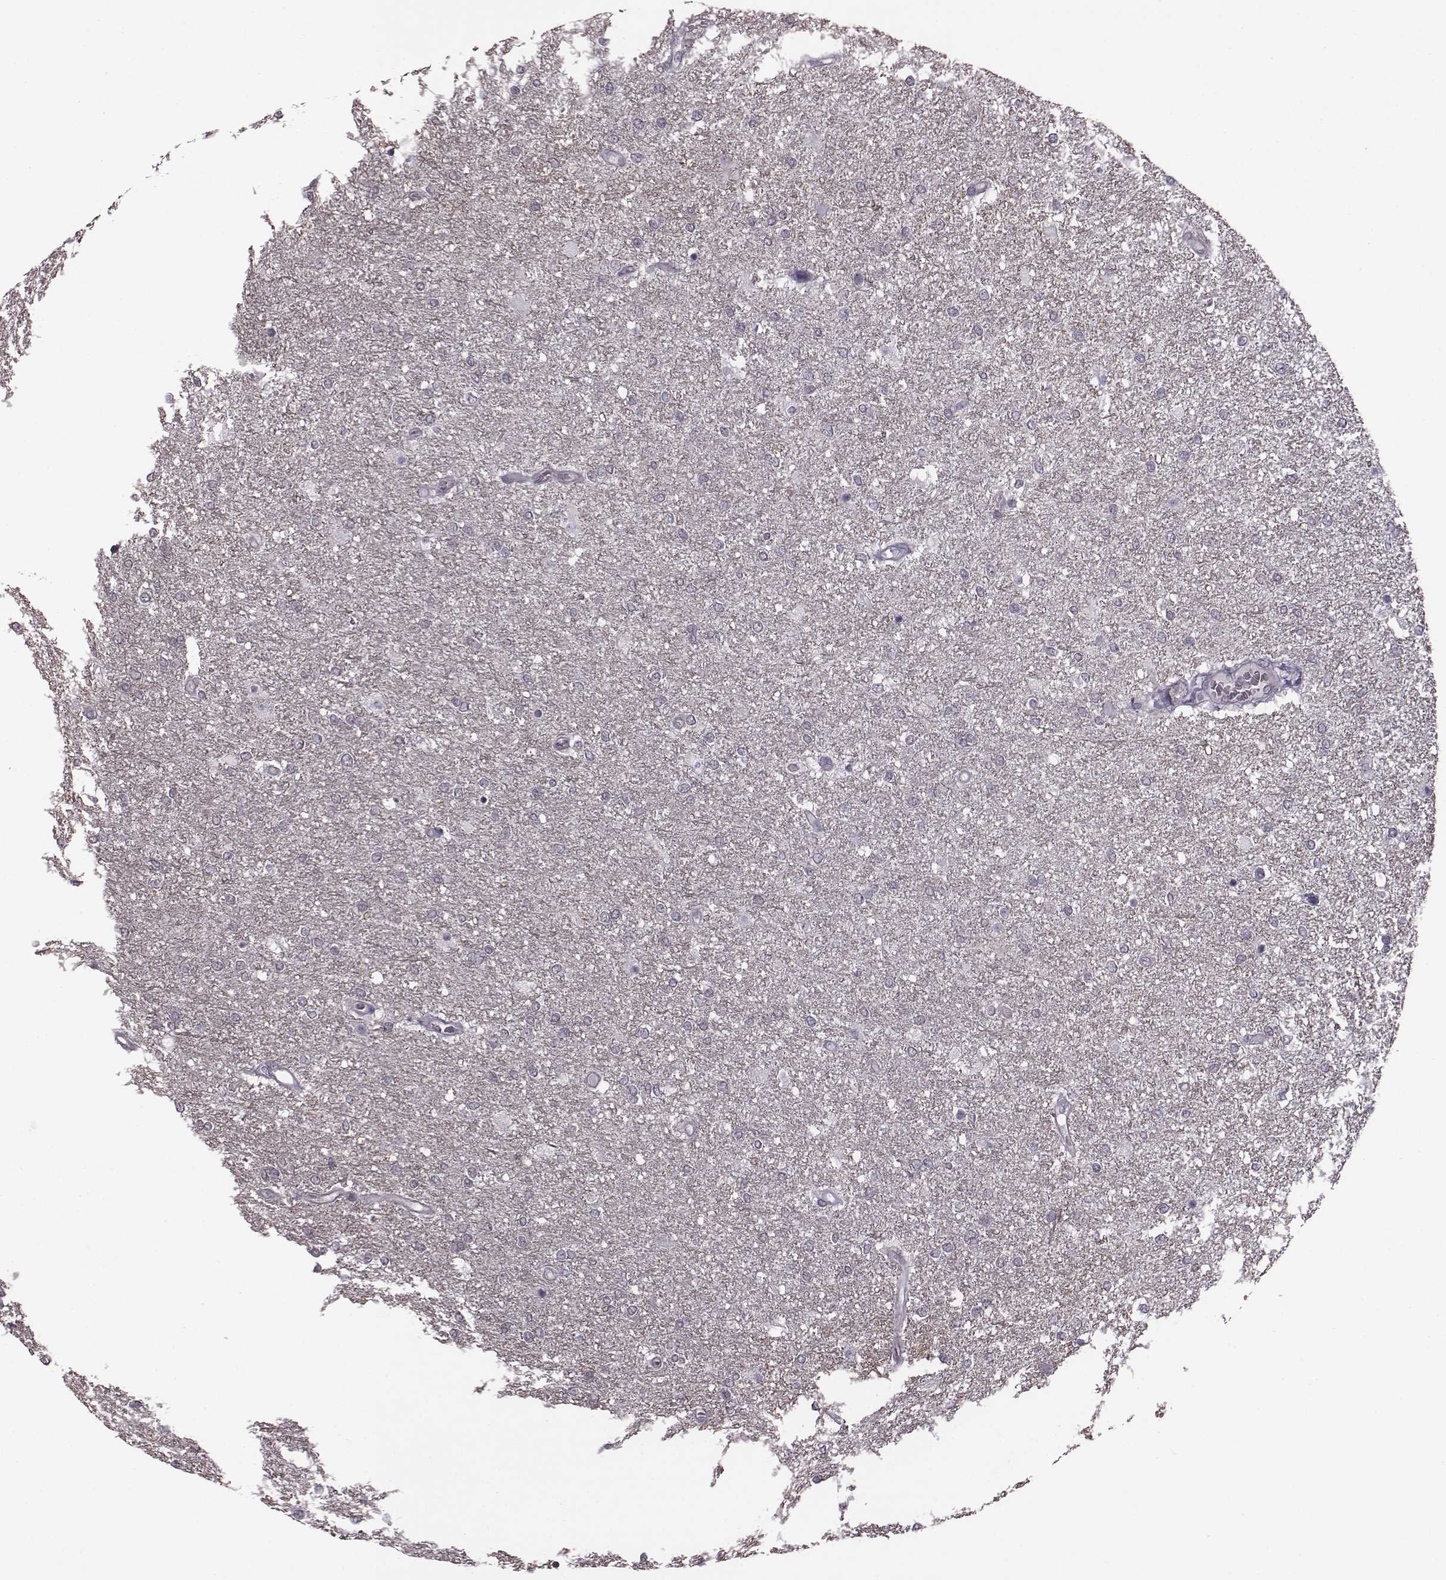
{"staining": {"intensity": "negative", "quantity": "none", "location": "none"}, "tissue": "glioma", "cell_type": "Tumor cells", "image_type": "cancer", "snomed": [{"axis": "morphology", "description": "Glioma, malignant, High grade"}, {"axis": "topography", "description": "Brain"}], "caption": "The image shows no staining of tumor cells in malignant high-grade glioma. The staining is performed using DAB (3,3'-diaminobenzidine) brown chromogen with nuclei counter-stained in using hematoxylin.", "gene": "BICDL1", "patient": {"sex": "female", "age": 61}}